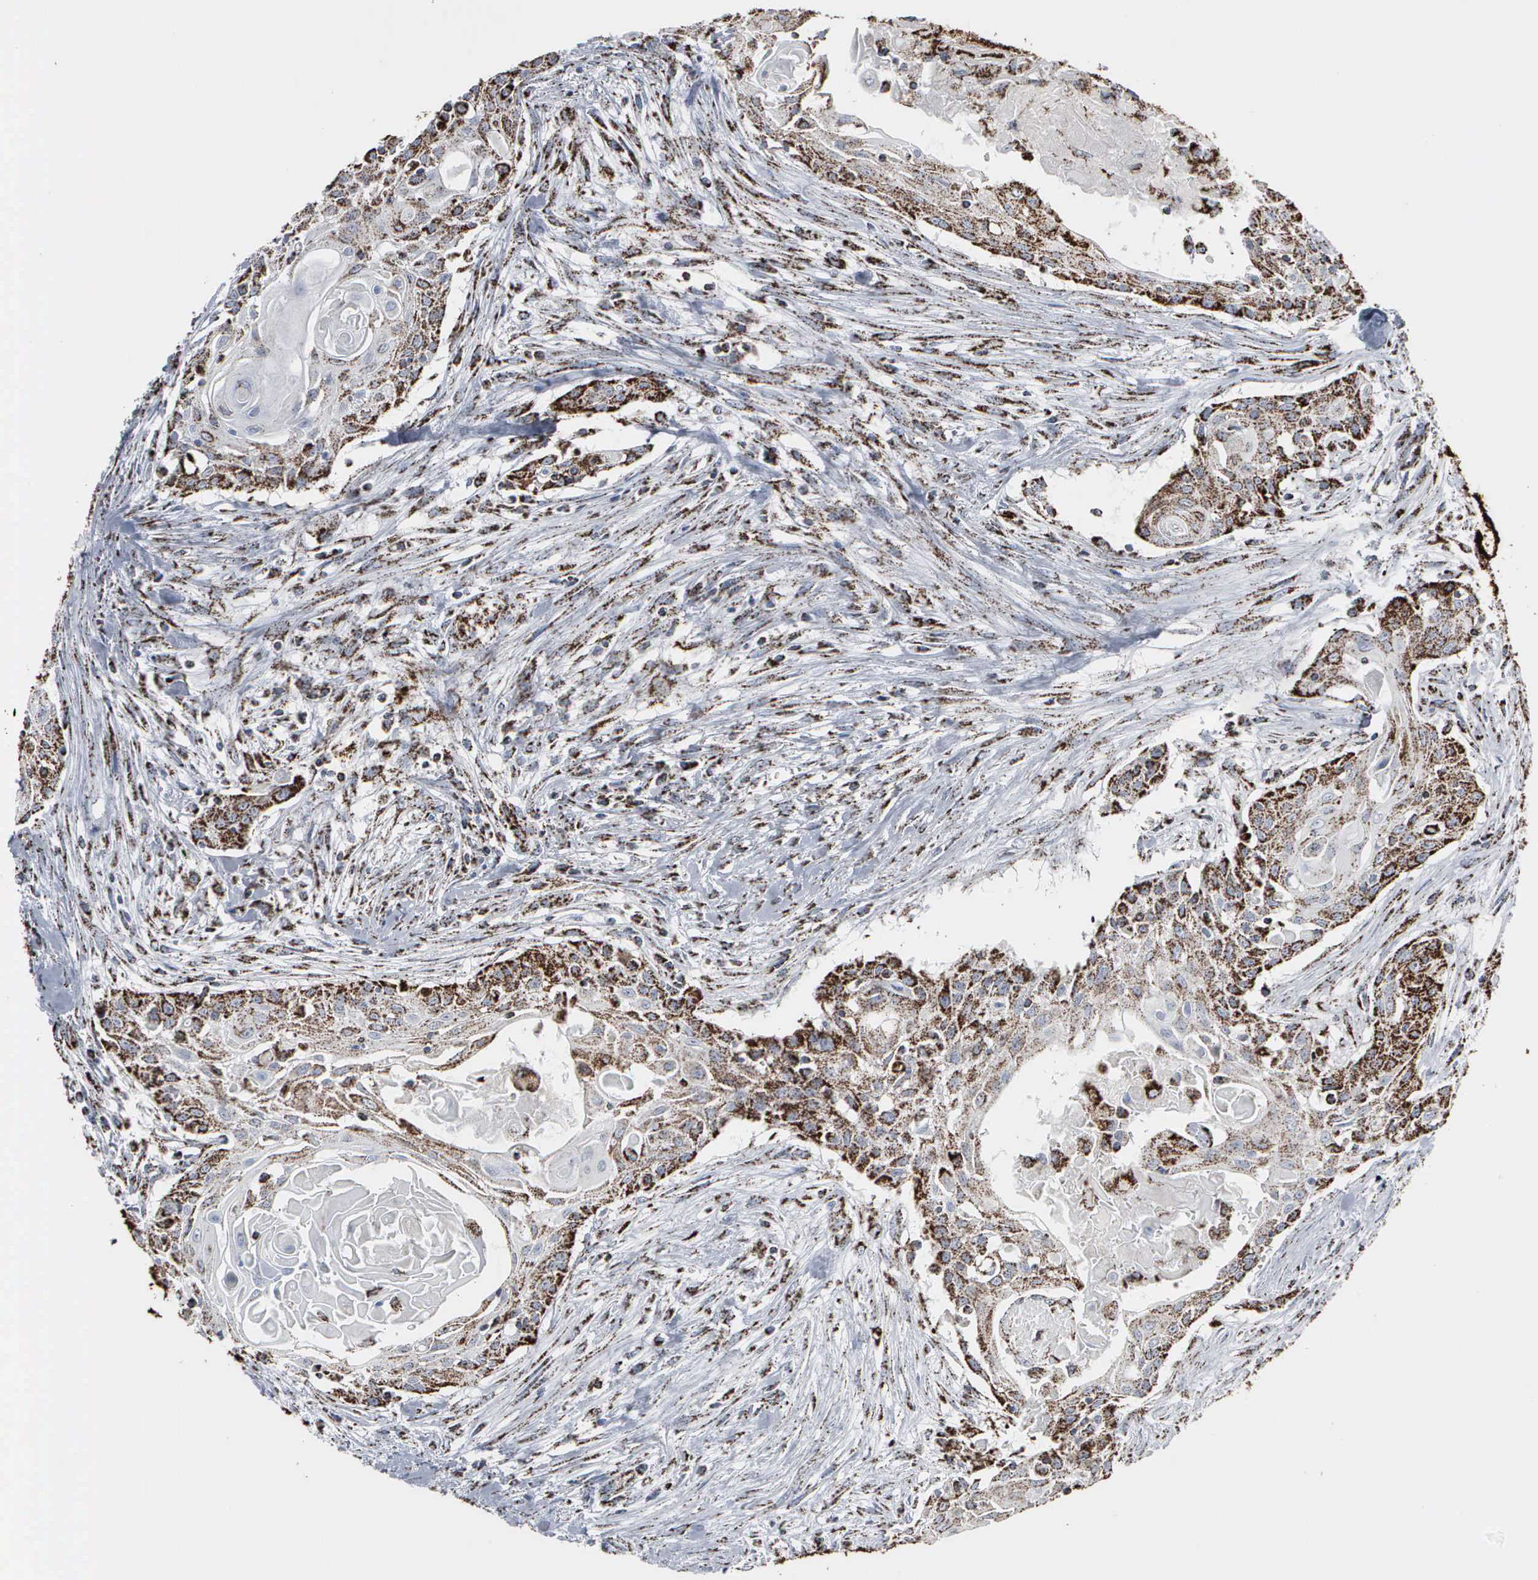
{"staining": {"intensity": "strong", "quantity": ">75%", "location": "cytoplasmic/membranous"}, "tissue": "head and neck cancer", "cell_type": "Tumor cells", "image_type": "cancer", "snomed": [{"axis": "morphology", "description": "Squamous cell carcinoma, NOS"}, {"axis": "morphology", "description": "Squamous cell carcinoma, metastatic, NOS"}, {"axis": "topography", "description": "Lymph node"}, {"axis": "topography", "description": "Salivary gland"}, {"axis": "topography", "description": "Head-Neck"}], "caption": "A micrograph of head and neck cancer stained for a protein exhibits strong cytoplasmic/membranous brown staining in tumor cells. (Brightfield microscopy of DAB IHC at high magnification).", "gene": "HSPA9", "patient": {"sex": "female", "age": 74}}